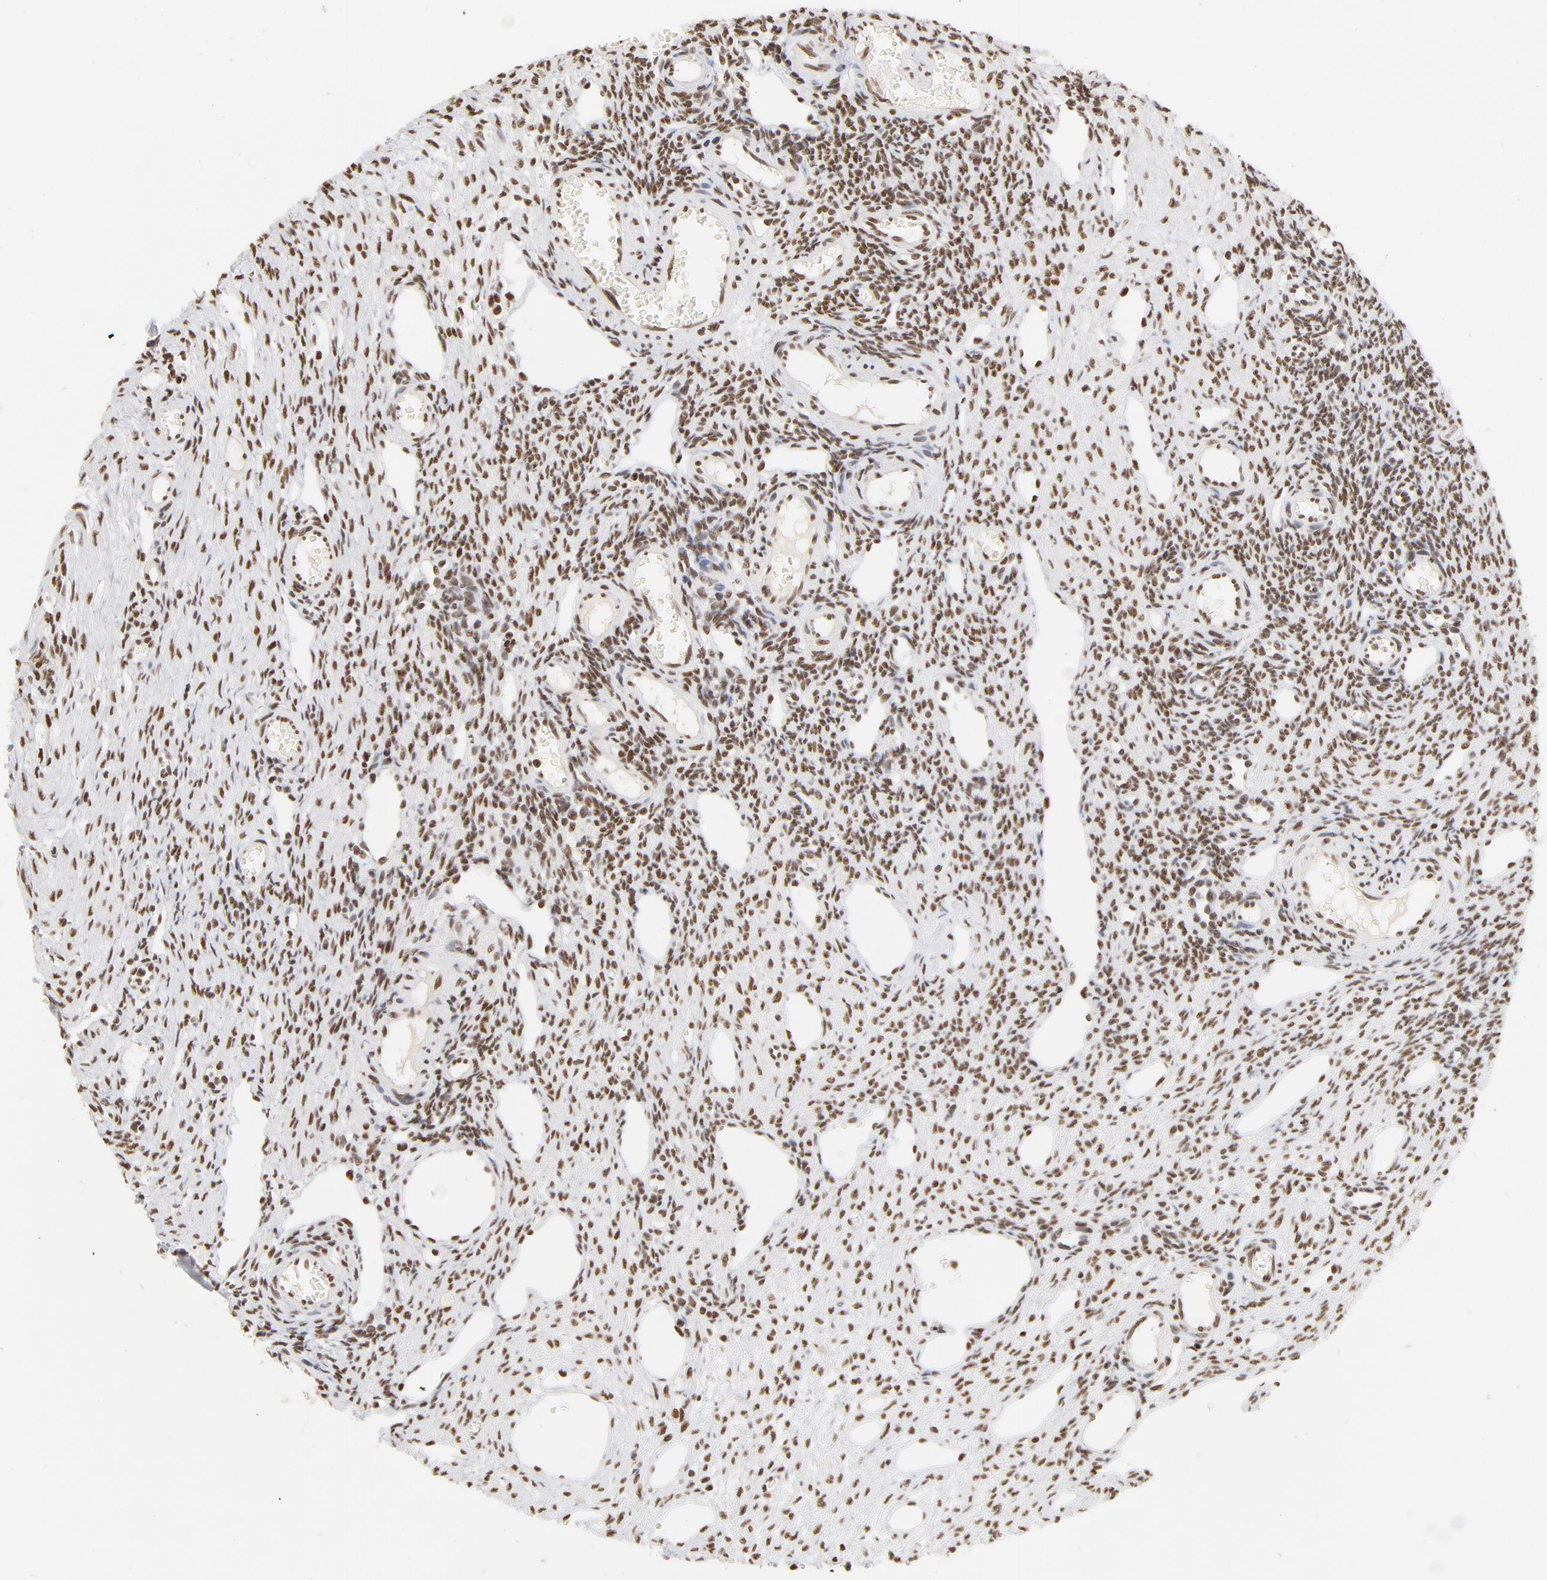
{"staining": {"intensity": "moderate", "quantity": ">75%", "location": "nuclear"}, "tissue": "ovary", "cell_type": "Ovarian stroma cells", "image_type": "normal", "snomed": [{"axis": "morphology", "description": "Normal tissue, NOS"}, {"axis": "topography", "description": "Ovary"}], "caption": "Moderate nuclear staining for a protein is seen in approximately >75% of ovarian stroma cells of normal ovary using IHC.", "gene": "TP53BP1", "patient": {"sex": "female", "age": 33}}